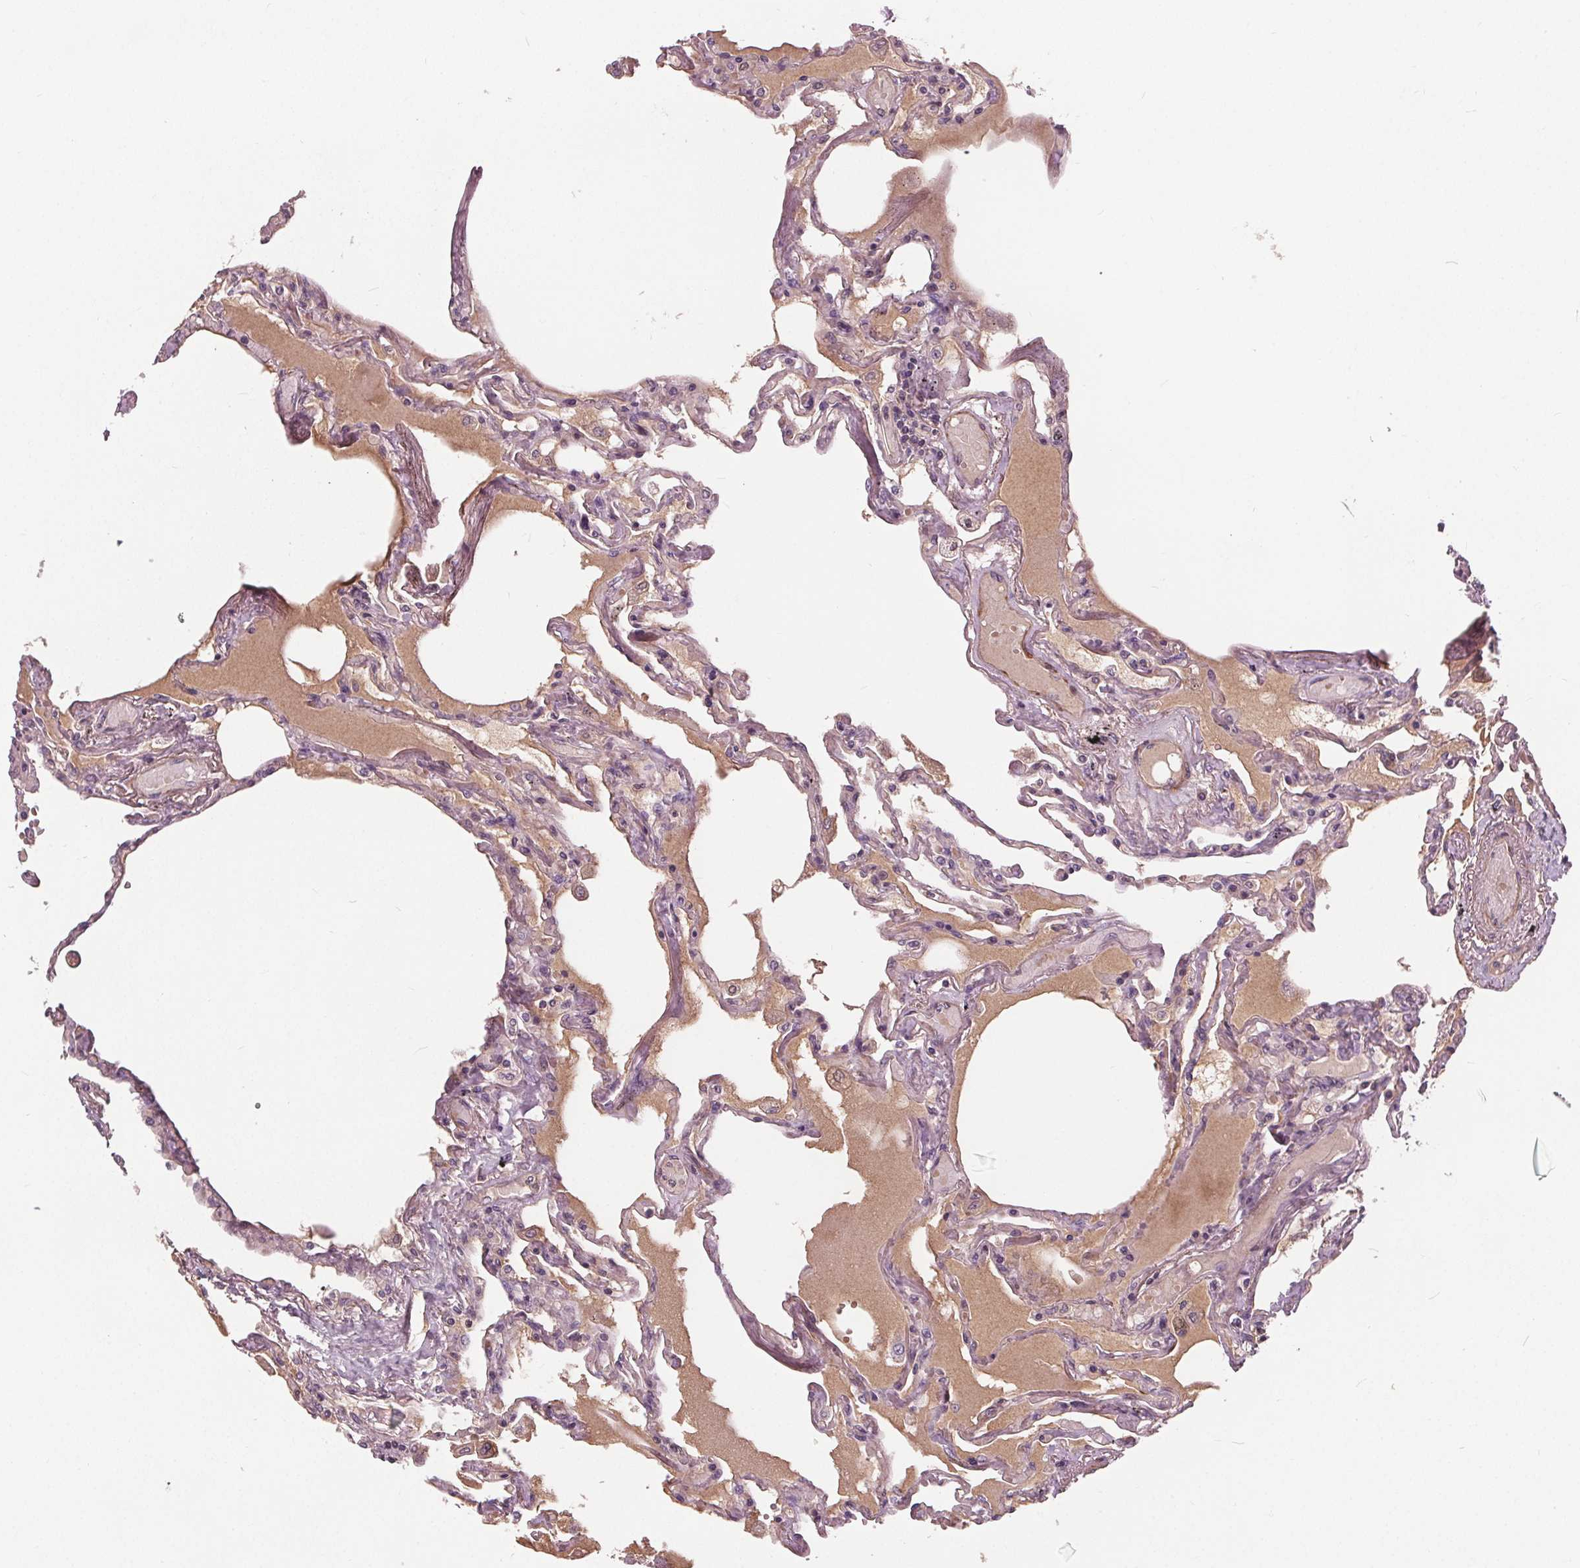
{"staining": {"intensity": "moderate", "quantity": "25%-75%", "location": "cytoplasmic/membranous,nuclear"}, "tissue": "lung", "cell_type": "Alveolar cells", "image_type": "normal", "snomed": [{"axis": "morphology", "description": "Normal tissue, NOS"}, {"axis": "morphology", "description": "Adenocarcinoma, NOS"}, {"axis": "topography", "description": "Cartilage tissue"}, {"axis": "topography", "description": "Lung"}], "caption": "Alveolar cells show moderate cytoplasmic/membranous,nuclear positivity in approximately 25%-75% of cells in unremarkable lung. The staining was performed using DAB (3,3'-diaminobenzidine), with brown indicating positive protein expression. Nuclei are stained blue with hematoxylin.", "gene": "PDGFD", "patient": {"sex": "female", "age": 67}}